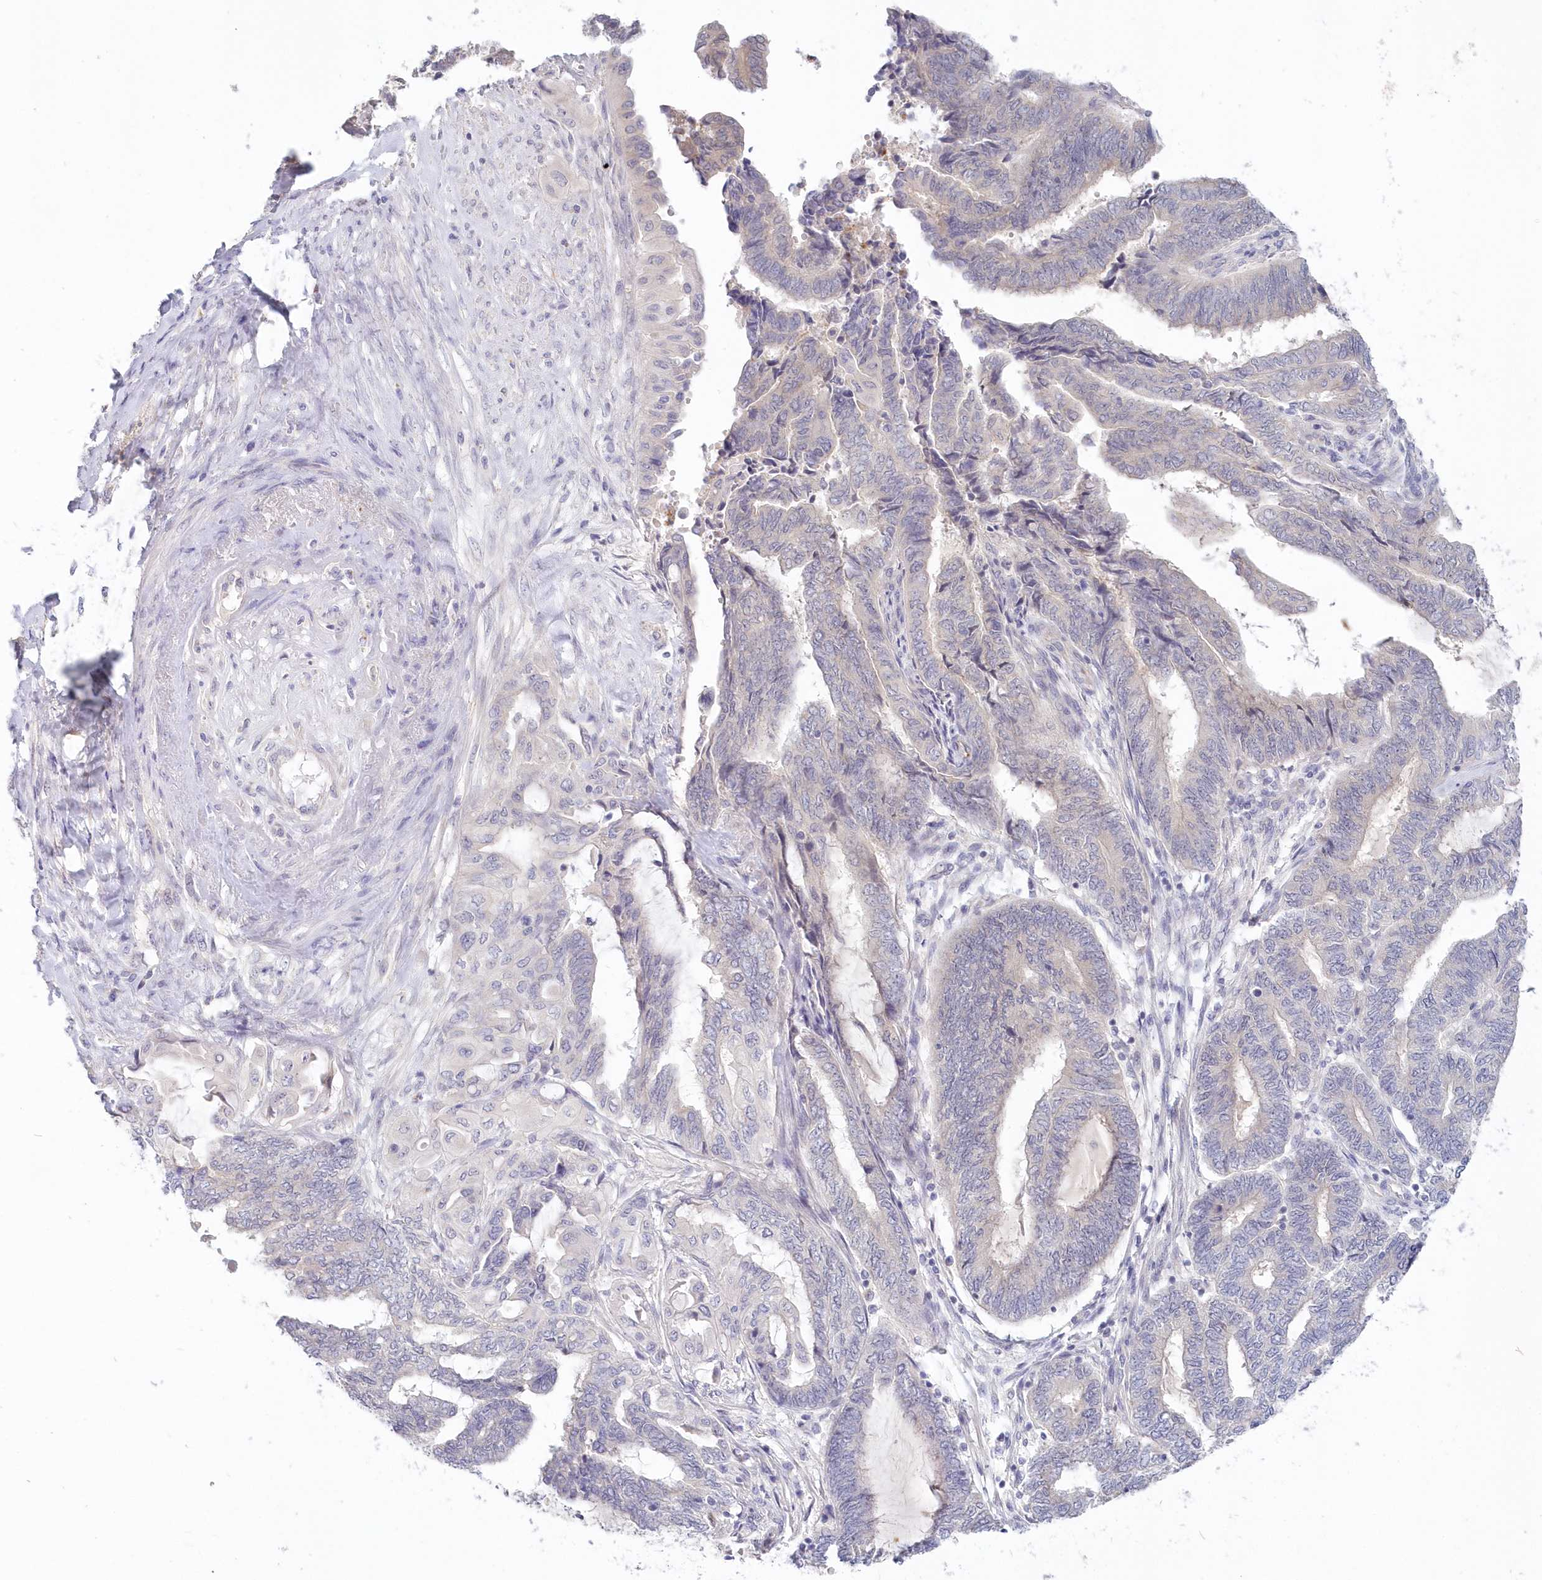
{"staining": {"intensity": "negative", "quantity": "none", "location": "none"}, "tissue": "endometrial cancer", "cell_type": "Tumor cells", "image_type": "cancer", "snomed": [{"axis": "morphology", "description": "Adenocarcinoma, NOS"}, {"axis": "topography", "description": "Uterus"}, {"axis": "topography", "description": "Endometrium"}], "caption": "Human endometrial adenocarcinoma stained for a protein using immunohistochemistry (IHC) reveals no expression in tumor cells.", "gene": "KATNA1", "patient": {"sex": "female", "age": 70}}